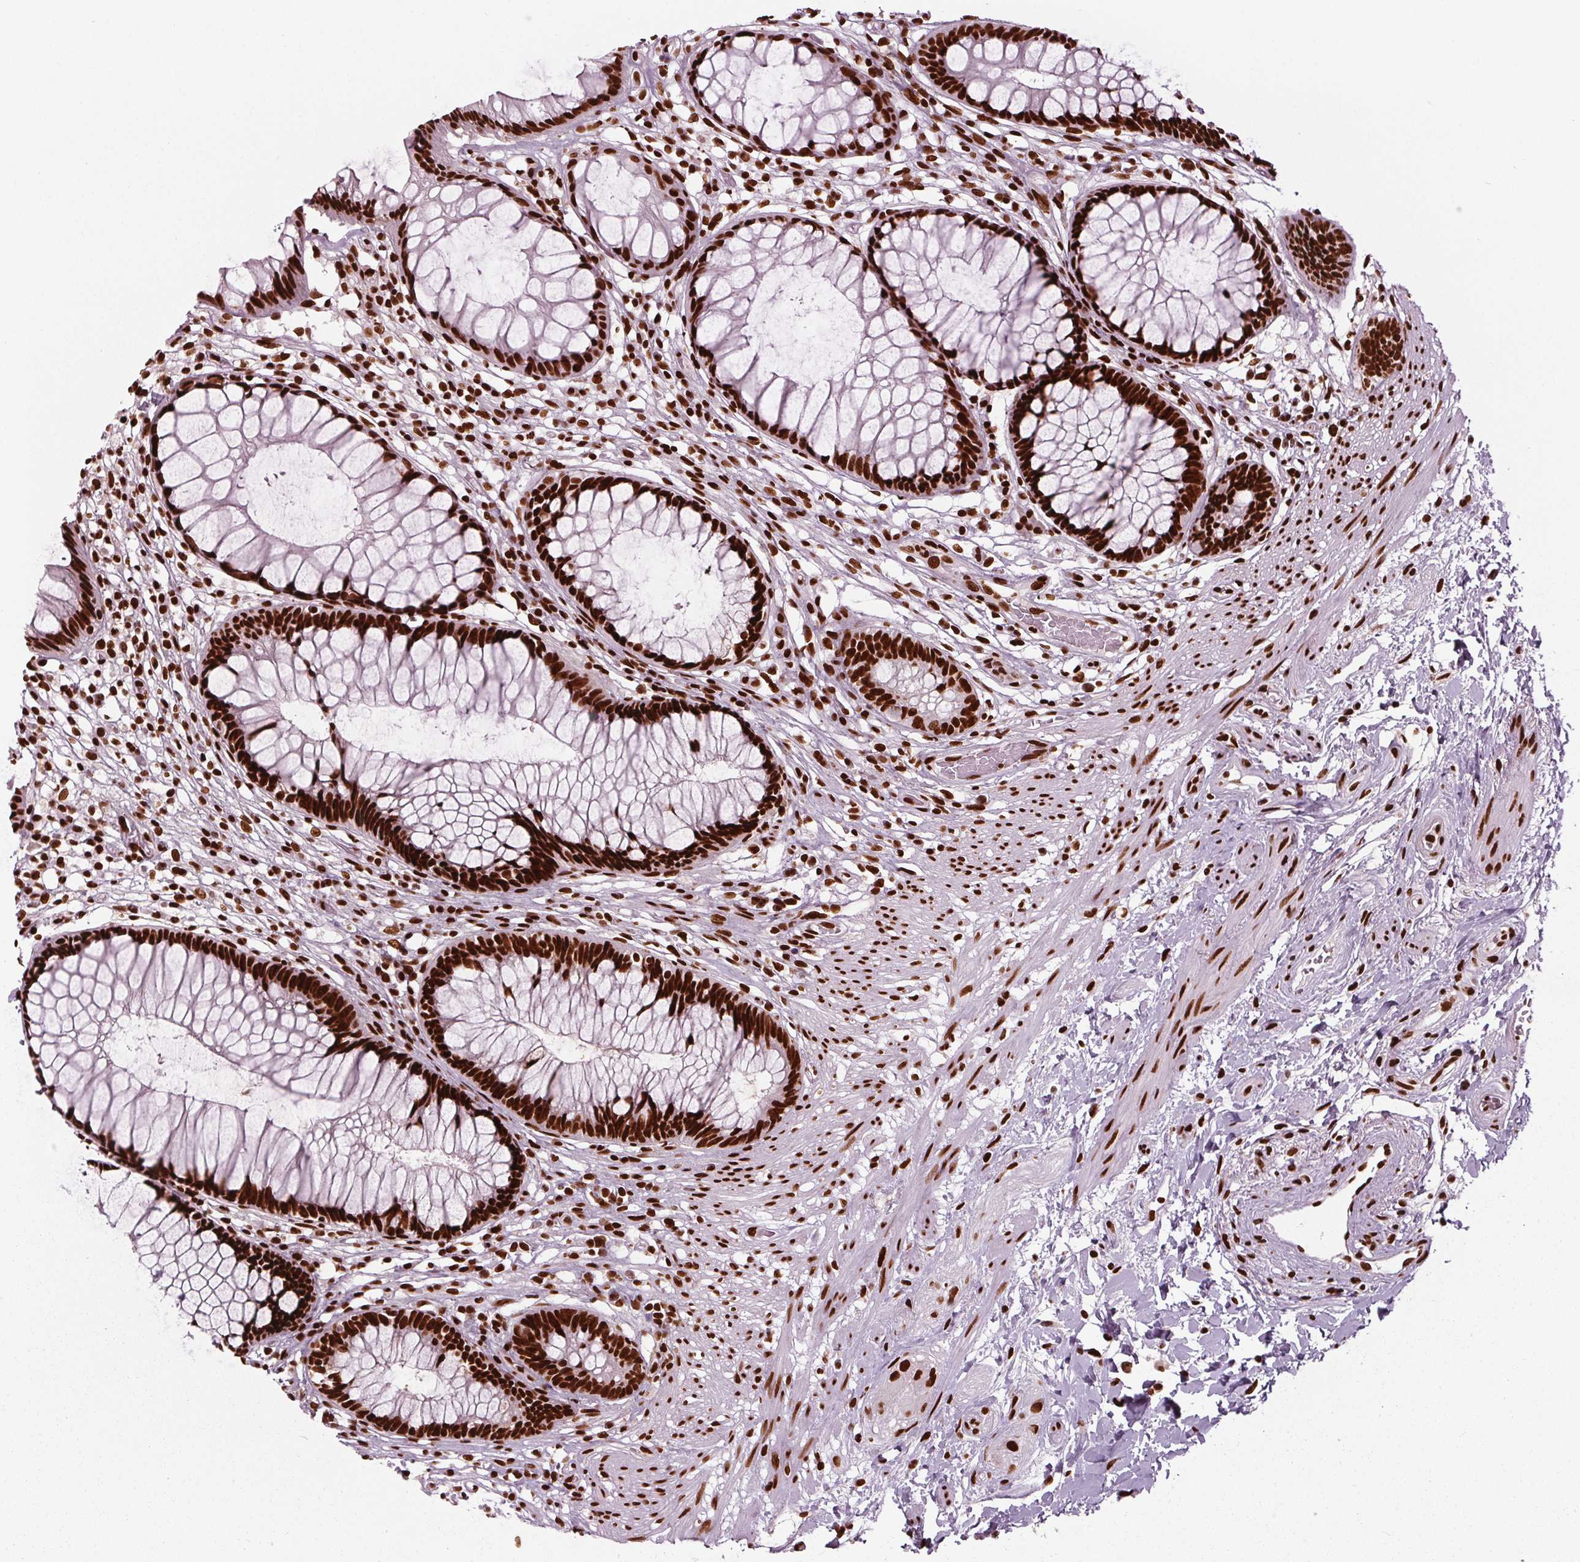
{"staining": {"intensity": "strong", "quantity": ">75%", "location": "nuclear"}, "tissue": "rectum", "cell_type": "Glandular cells", "image_type": "normal", "snomed": [{"axis": "morphology", "description": "Normal tissue, NOS"}, {"axis": "topography", "description": "Smooth muscle"}, {"axis": "topography", "description": "Rectum"}], "caption": "A micrograph of rectum stained for a protein exhibits strong nuclear brown staining in glandular cells. The staining is performed using DAB (3,3'-diaminobenzidine) brown chromogen to label protein expression. The nuclei are counter-stained blue using hematoxylin.", "gene": "BRD4", "patient": {"sex": "male", "age": 53}}